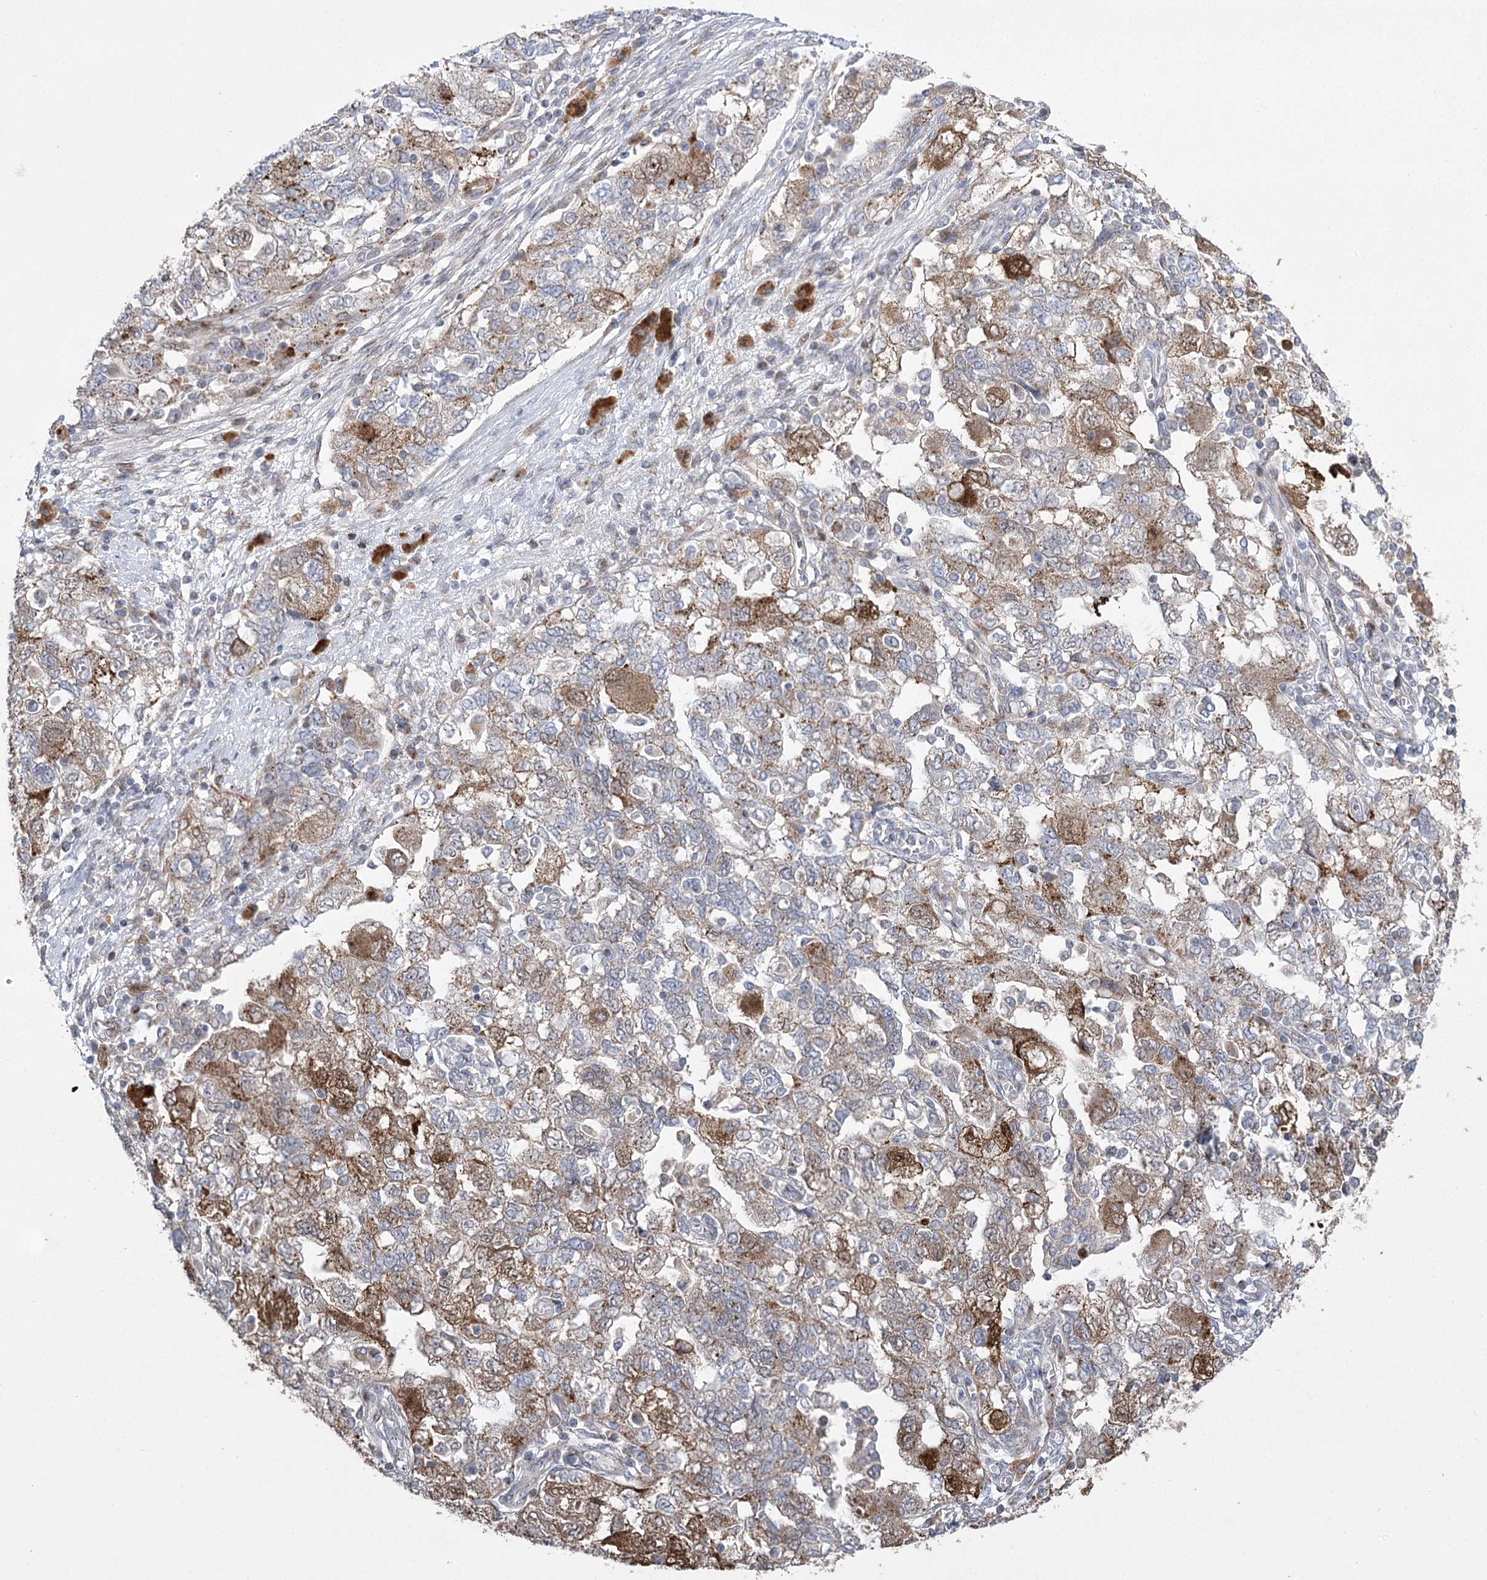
{"staining": {"intensity": "moderate", "quantity": "25%-75%", "location": "cytoplasmic/membranous"}, "tissue": "ovarian cancer", "cell_type": "Tumor cells", "image_type": "cancer", "snomed": [{"axis": "morphology", "description": "Carcinoma, NOS"}, {"axis": "morphology", "description": "Cystadenocarcinoma, serous, NOS"}, {"axis": "topography", "description": "Ovary"}], "caption": "A photomicrograph of ovarian cancer stained for a protein demonstrates moderate cytoplasmic/membranous brown staining in tumor cells.", "gene": "NME7", "patient": {"sex": "female", "age": 69}}